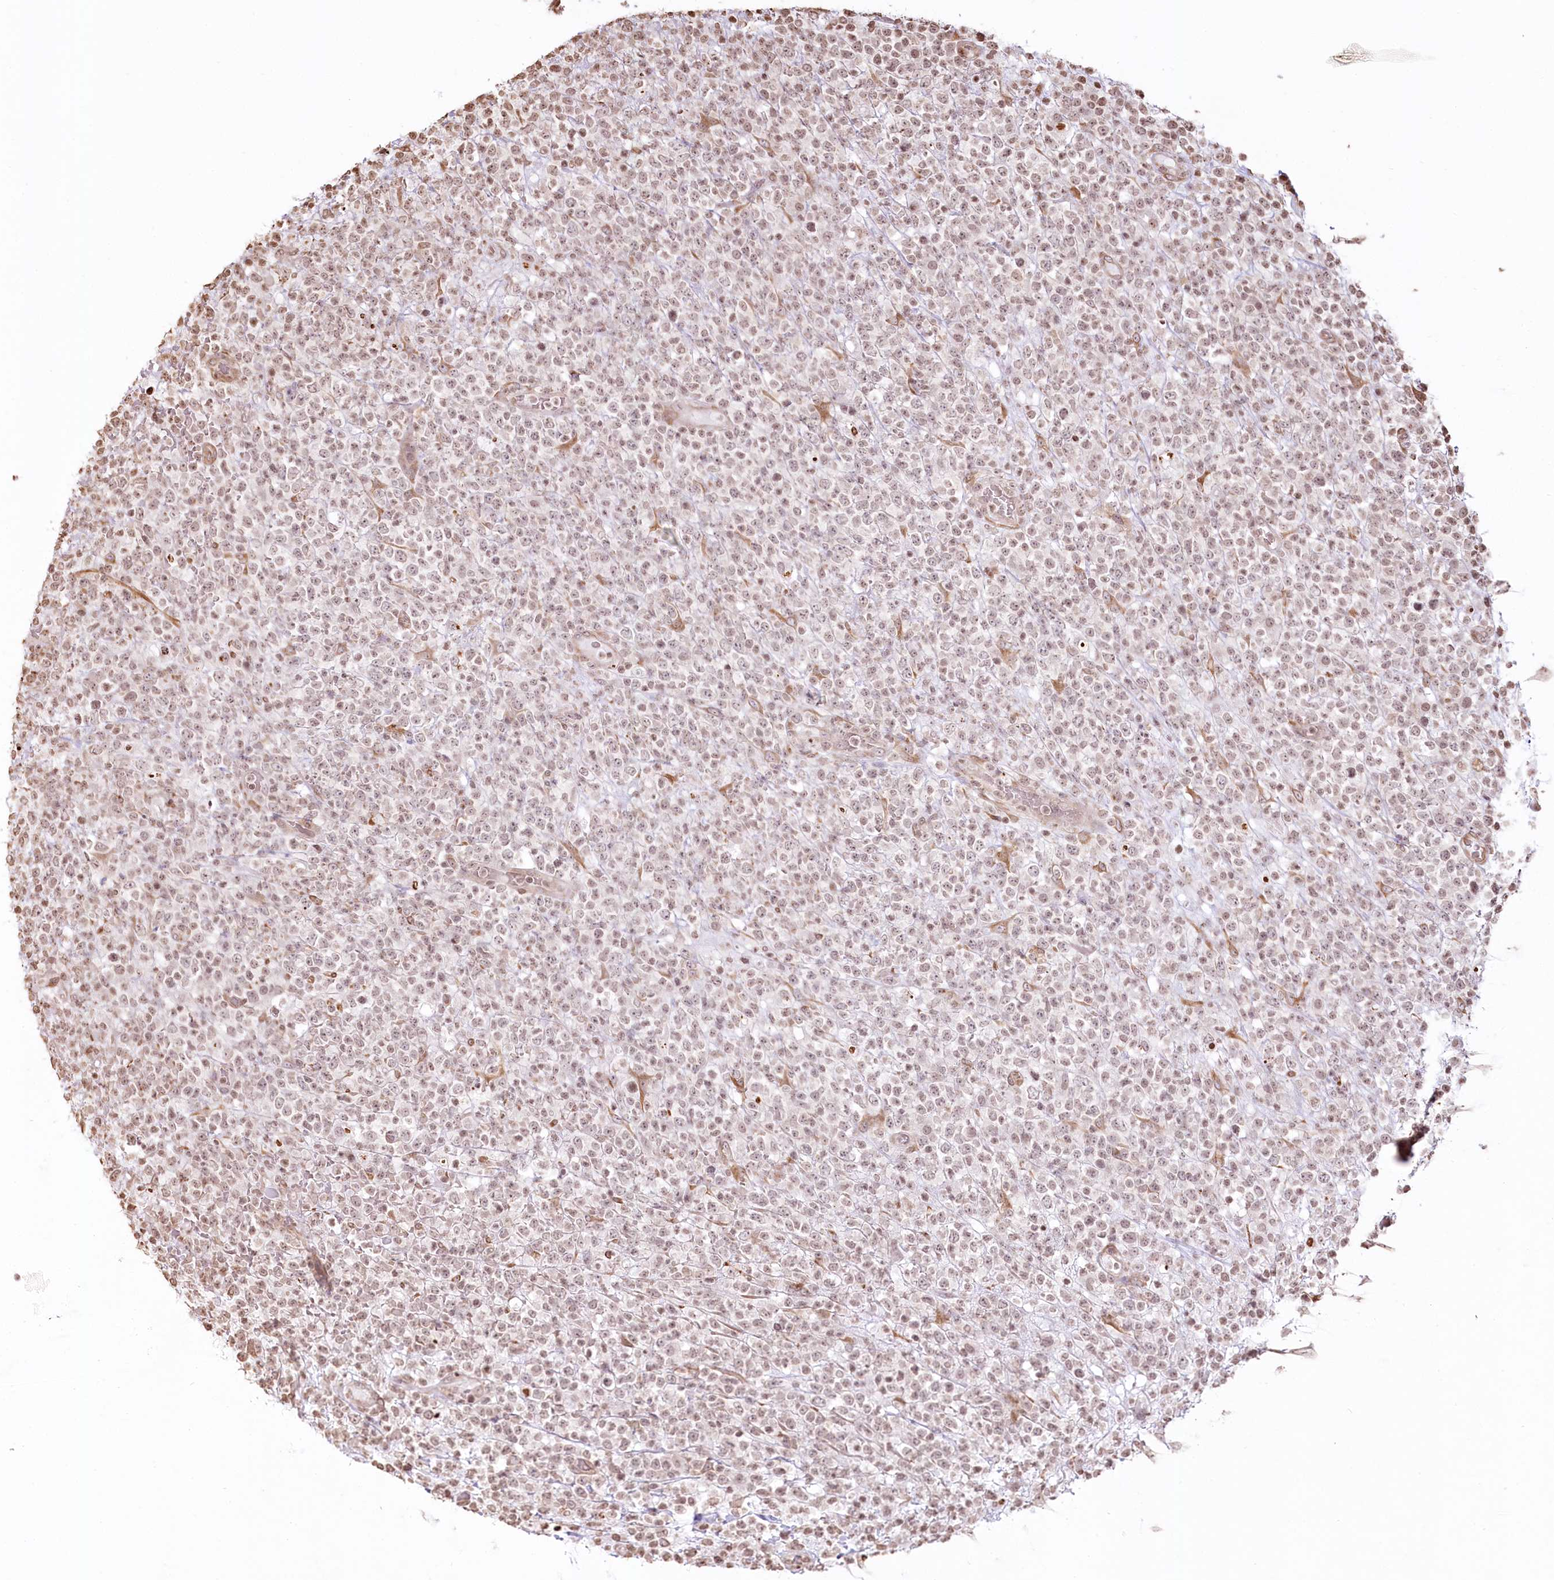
{"staining": {"intensity": "weak", "quantity": ">75%", "location": "nuclear"}, "tissue": "lymphoma", "cell_type": "Tumor cells", "image_type": "cancer", "snomed": [{"axis": "morphology", "description": "Malignant lymphoma, non-Hodgkin's type, High grade"}, {"axis": "topography", "description": "Colon"}], "caption": "Lymphoma tissue displays weak nuclear staining in approximately >75% of tumor cells, visualized by immunohistochemistry.", "gene": "FAM13A", "patient": {"sex": "female", "age": 53}}